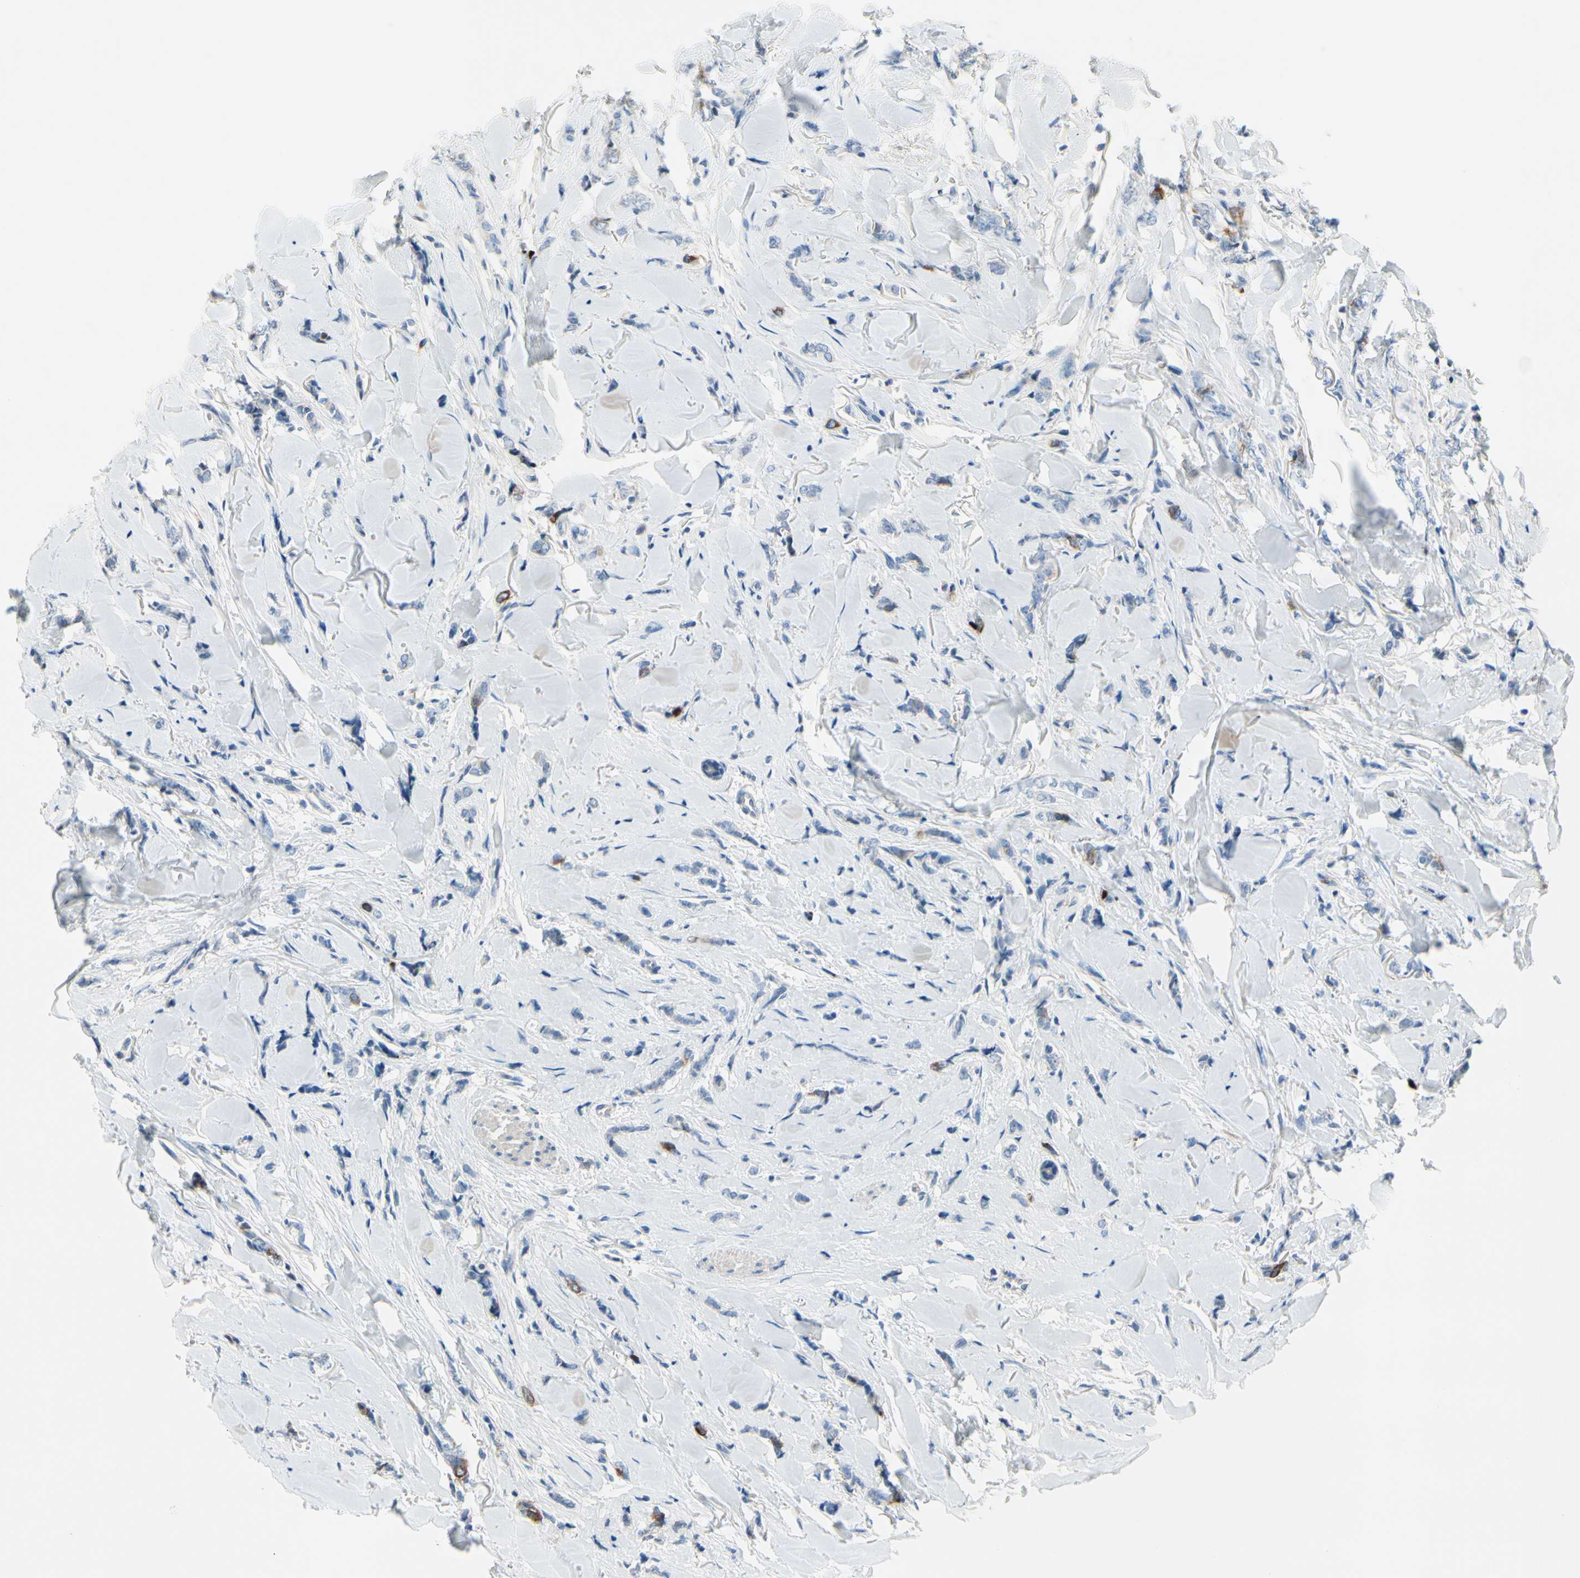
{"staining": {"intensity": "moderate", "quantity": "<25%", "location": "cytoplasmic/membranous"}, "tissue": "breast cancer", "cell_type": "Tumor cells", "image_type": "cancer", "snomed": [{"axis": "morphology", "description": "Lobular carcinoma"}, {"axis": "topography", "description": "Skin"}, {"axis": "topography", "description": "Breast"}], "caption": "This photomicrograph reveals IHC staining of lobular carcinoma (breast), with low moderate cytoplasmic/membranous staining in approximately <25% of tumor cells.", "gene": "CKAP2", "patient": {"sex": "female", "age": 46}}